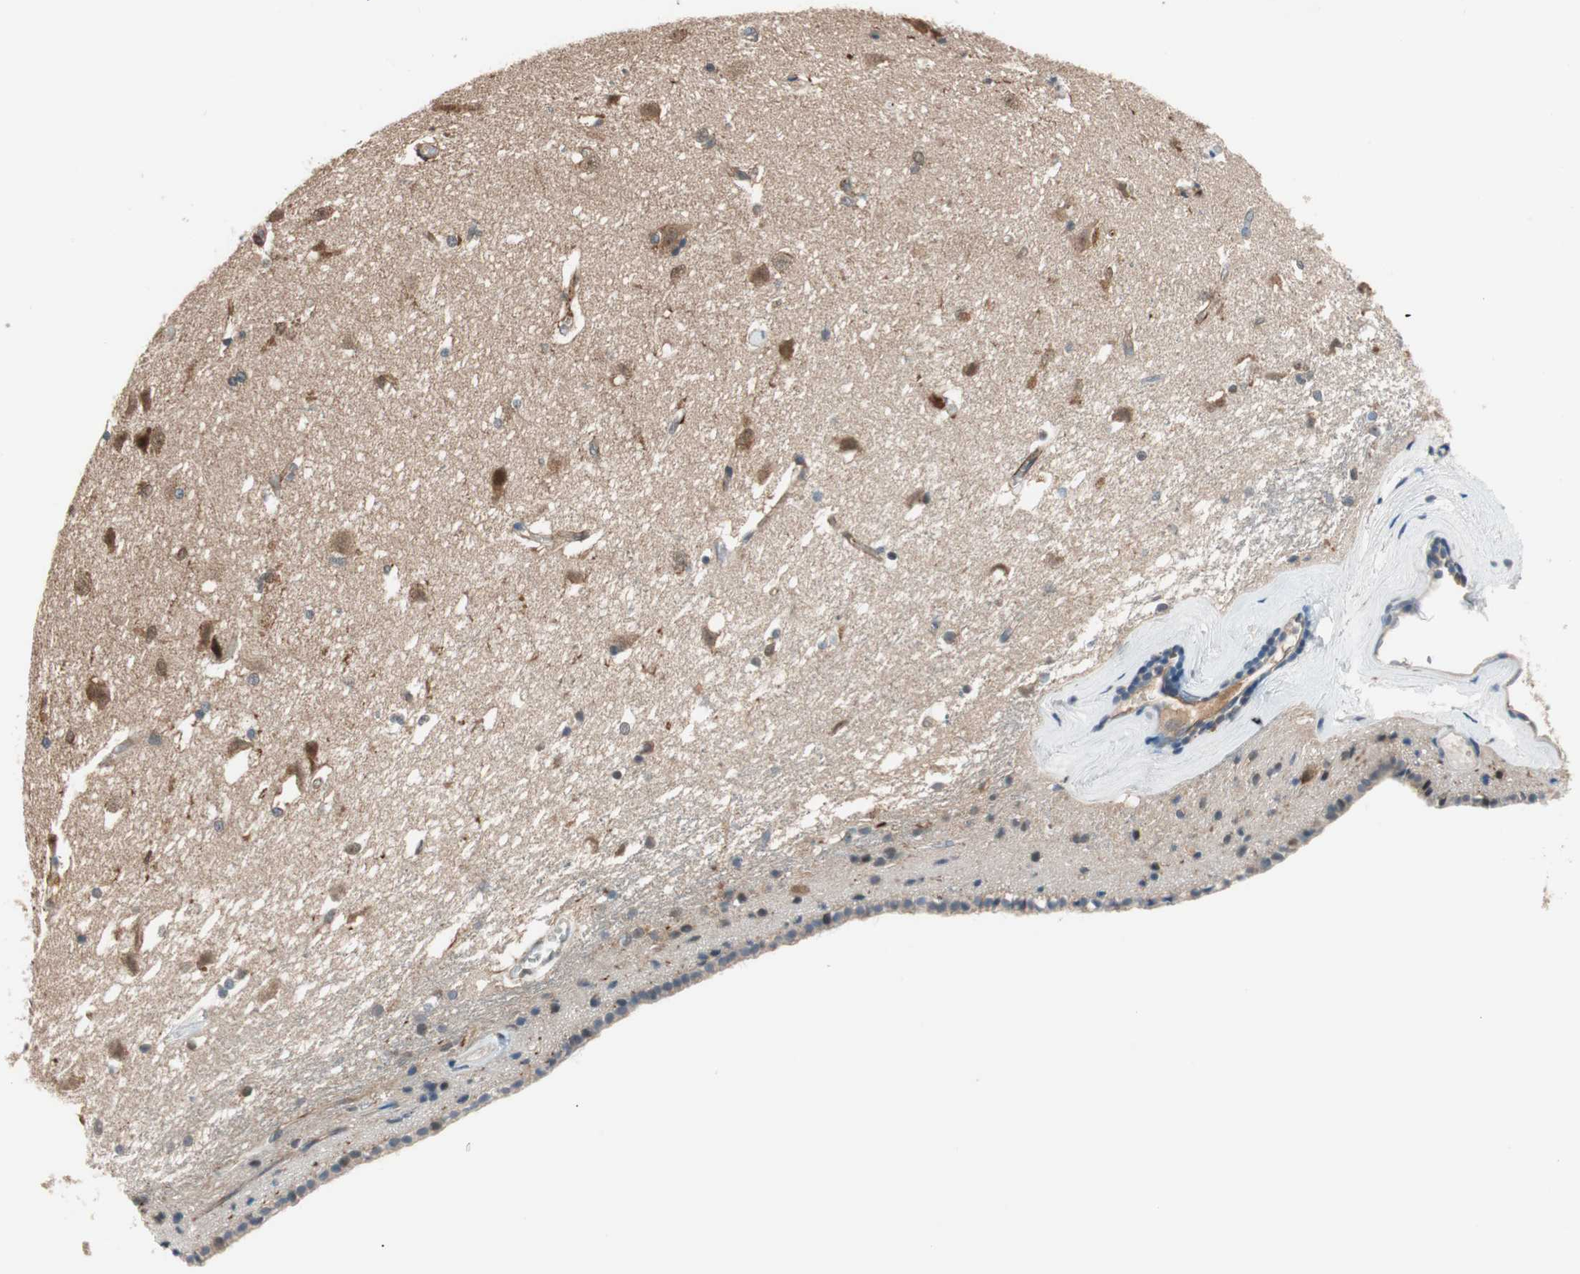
{"staining": {"intensity": "moderate", "quantity": "25%-75%", "location": "cytoplasmic/membranous"}, "tissue": "caudate", "cell_type": "Glial cells", "image_type": "normal", "snomed": [{"axis": "morphology", "description": "Normal tissue, NOS"}, {"axis": "topography", "description": "Lateral ventricle wall"}], "caption": "Immunohistochemical staining of unremarkable human caudate demonstrates moderate cytoplasmic/membranous protein positivity in about 25%-75% of glial cells.", "gene": "P3R3URF", "patient": {"sex": "female", "age": 19}}